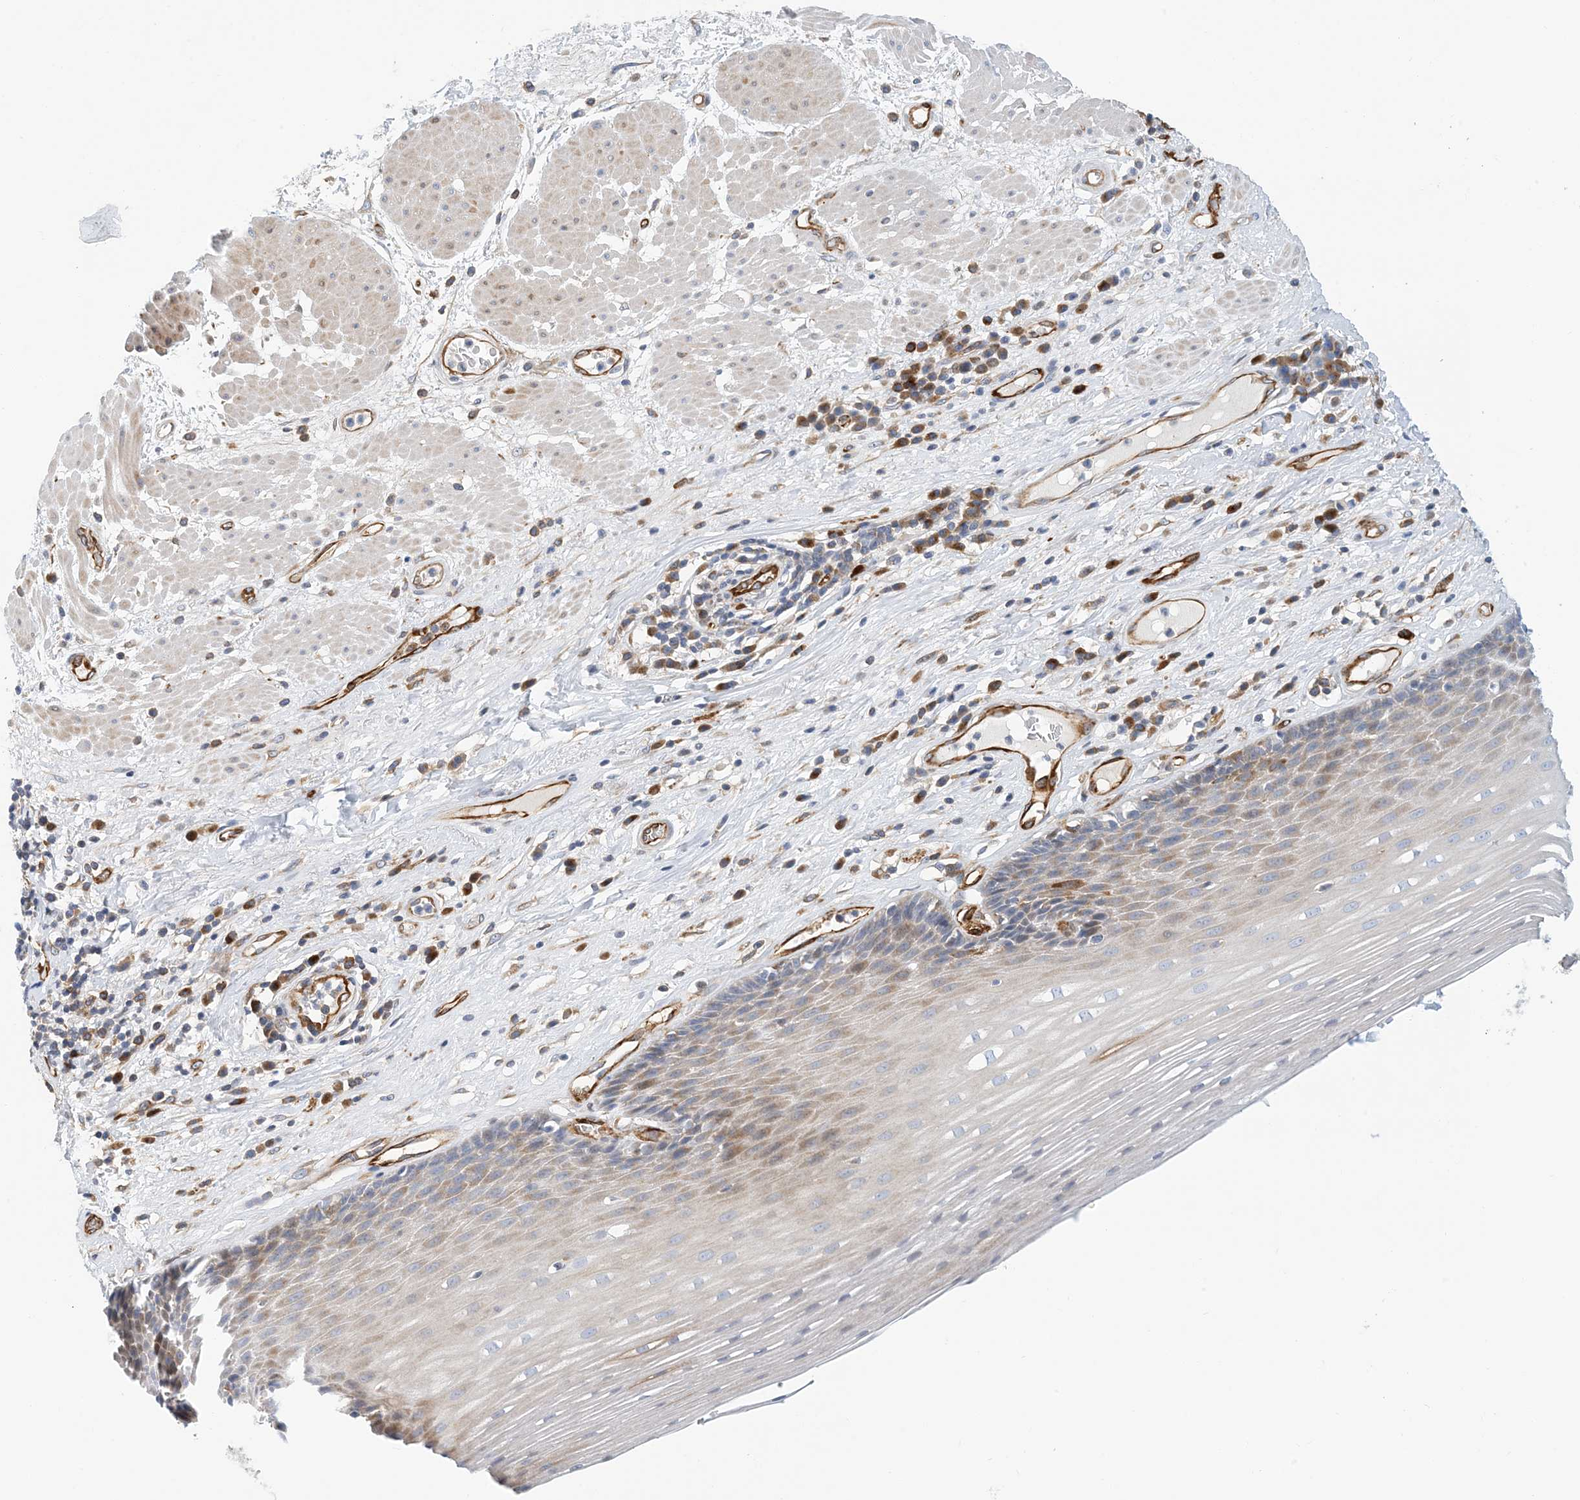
{"staining": {"intensity": "moderate", "quantity": "25%-75%", "location": "cytoplasmic/membranous"}, "tissue": "esophagus", "cell_type": "Squamous epithelial cells", "image_type": "normal", "snomed": [{"axis": "morphology", "description": "Normal tissue, NOS"}, {"axis": "topography", "description": "Esophagus"}], "caption": "This is an image of immunohistochemistry staining of benign esophagus, which shows moderate staining in the cytoplasmic/membranous of squamous epithelial cells.", "gene": "PCDHA2", "patient": {"sex": "male", "age": 62}}